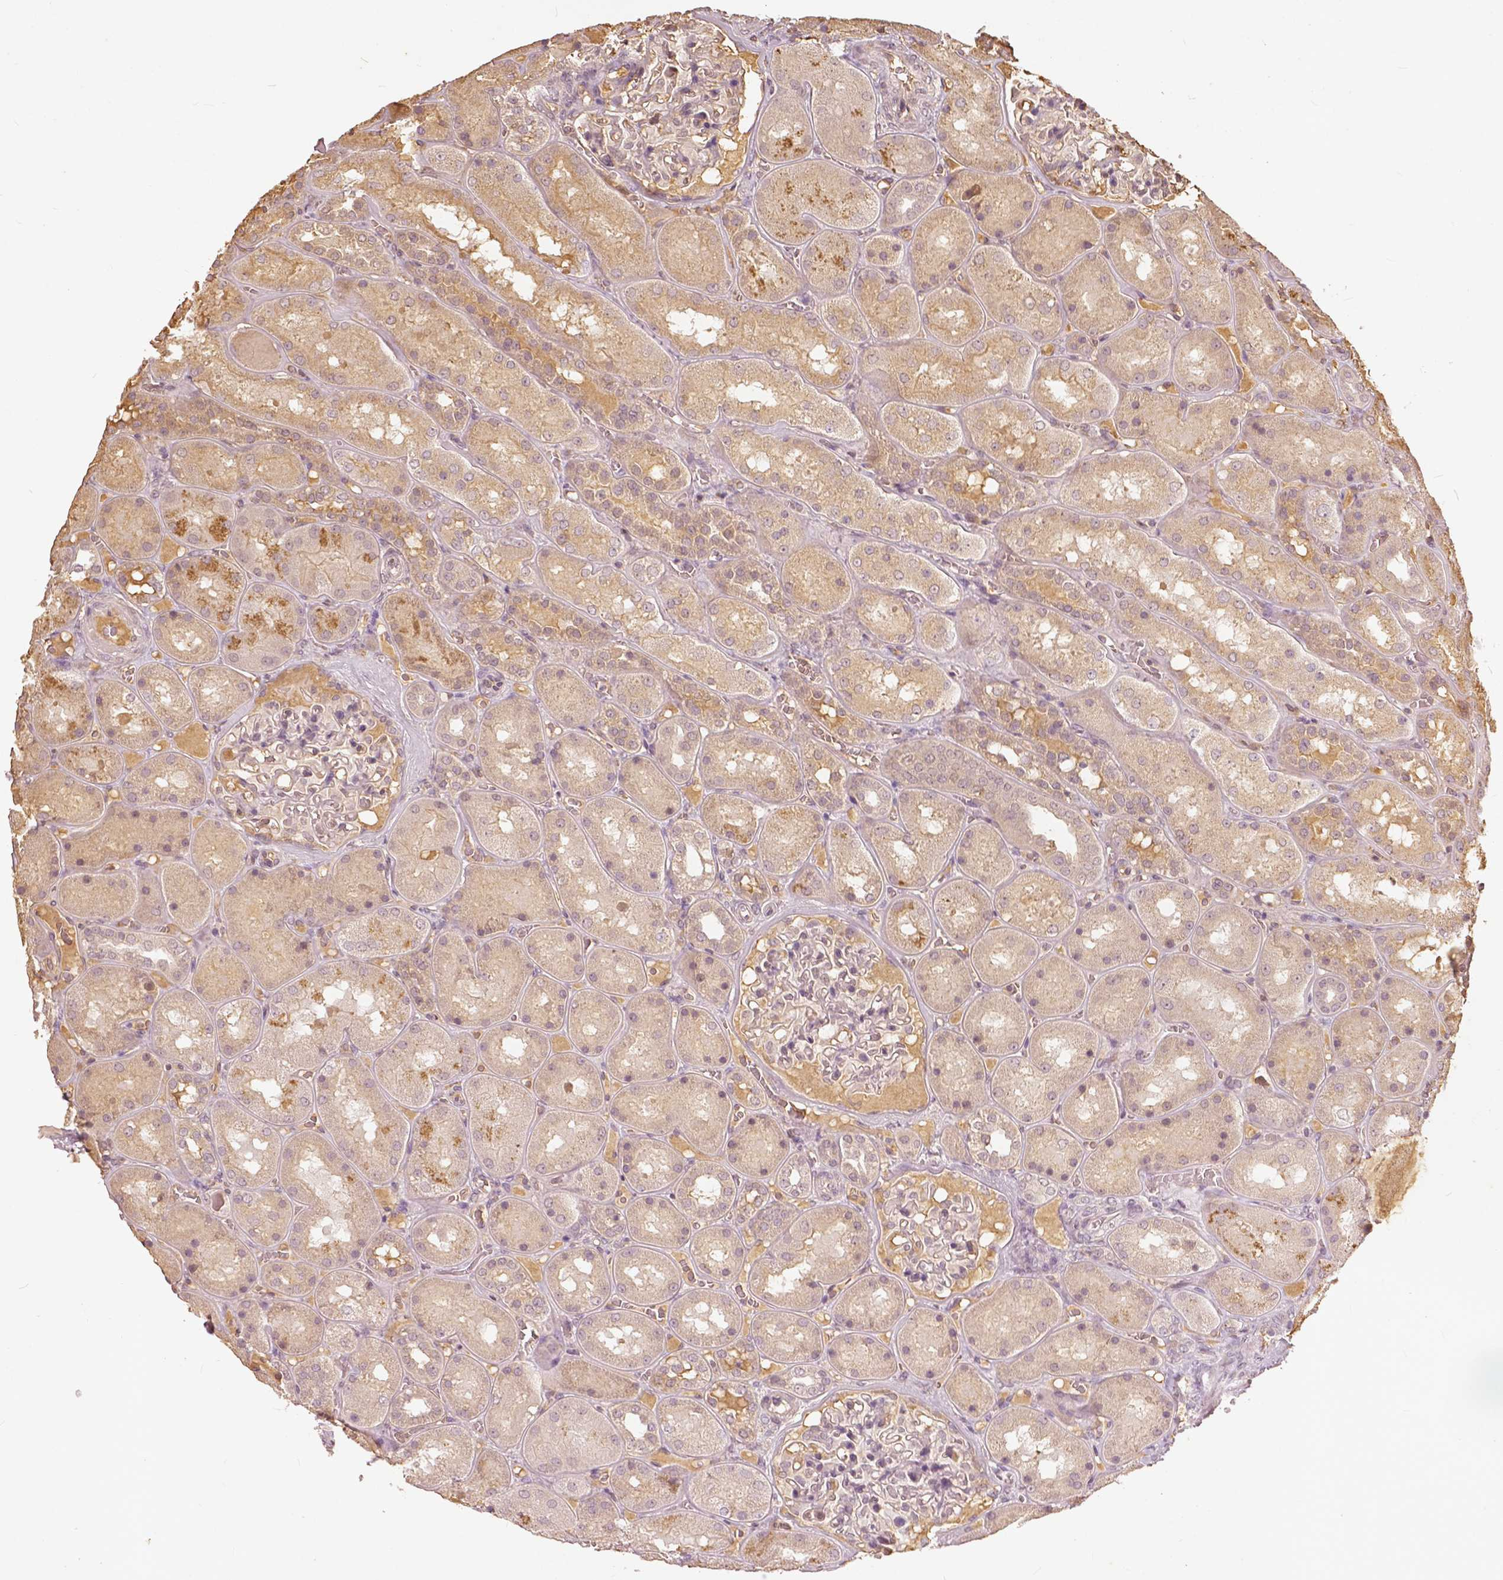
{"staining": {"intensity": "weak", "quantity": "<25%", "location": "cytoplasmic/membranous"}, "tissue": "kidney", "cell_type": "Cells in glomeruli", "image_type": "normal", "snomed": [{"axis": "morphology", "description": "Normal tissue, NOS"}, {"axis": "topography", "description": "Kidney"}], "caption": "Cells in glomeruli show no significant protein staining in normal kidney. The staining is performed using DAB (3,3'-diaminobenzidine) brown chromogen with nuclei counter-stained in using hematoxylin.", "gene": "ANGPTL4", "patient": {"sex": "male", "age": 73}}